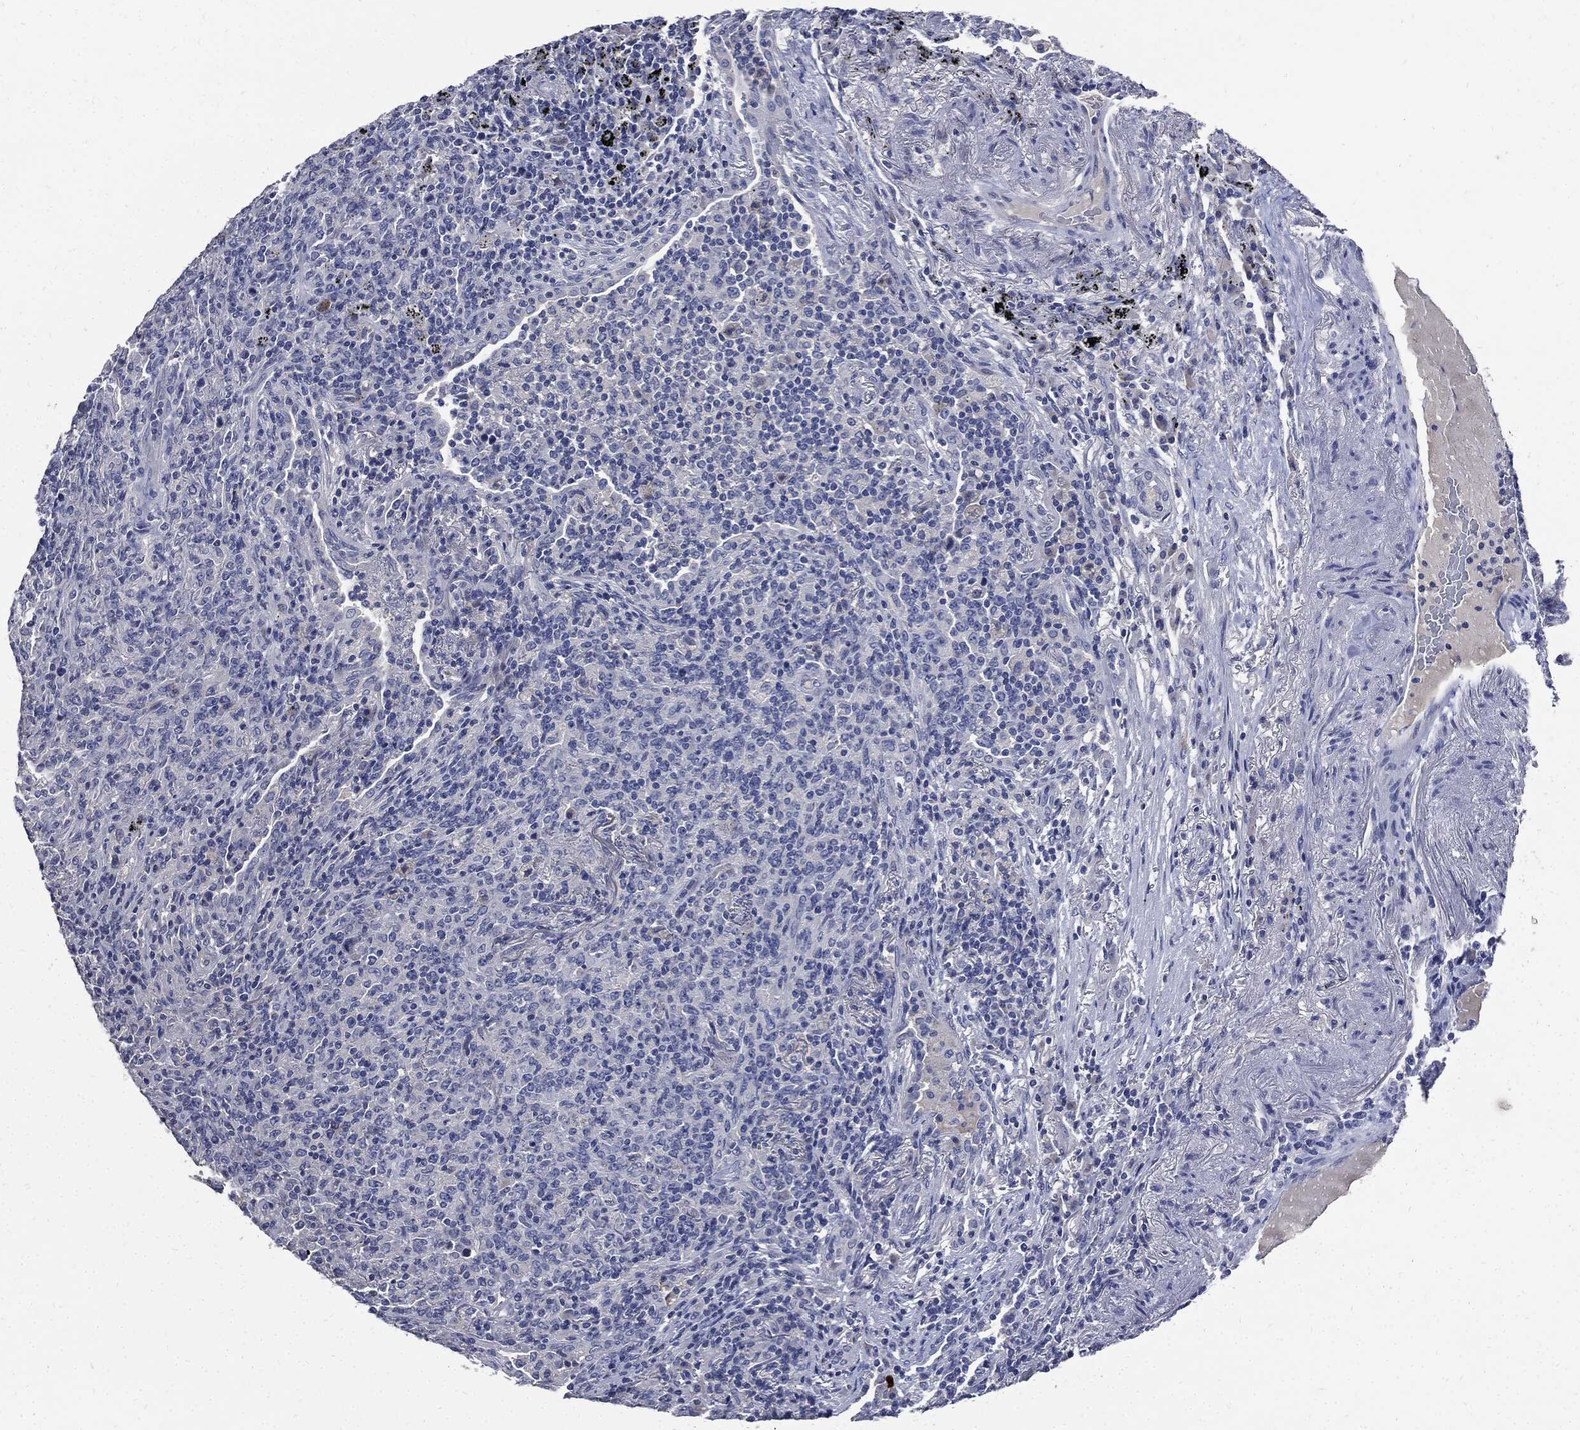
{"staining": {"intensity": "negative", "quantity": "none", "location": "none"}, "tissue": "lymphoma", "cell_type": "Tumor cells", "image_type": "cancer", "snomed": [{"axis": "morphology", "description": "Malignant lymphoma, non-Hodgkin's type, High grade"}, {"axis": "topography", "description": "Lung"}], "caption": "A photomicrograph of lymphoma stained for a protein reveals no brown staining in tumor cells.", "gene": "CPE", "patient": {"sex": "male", "age": 79}}